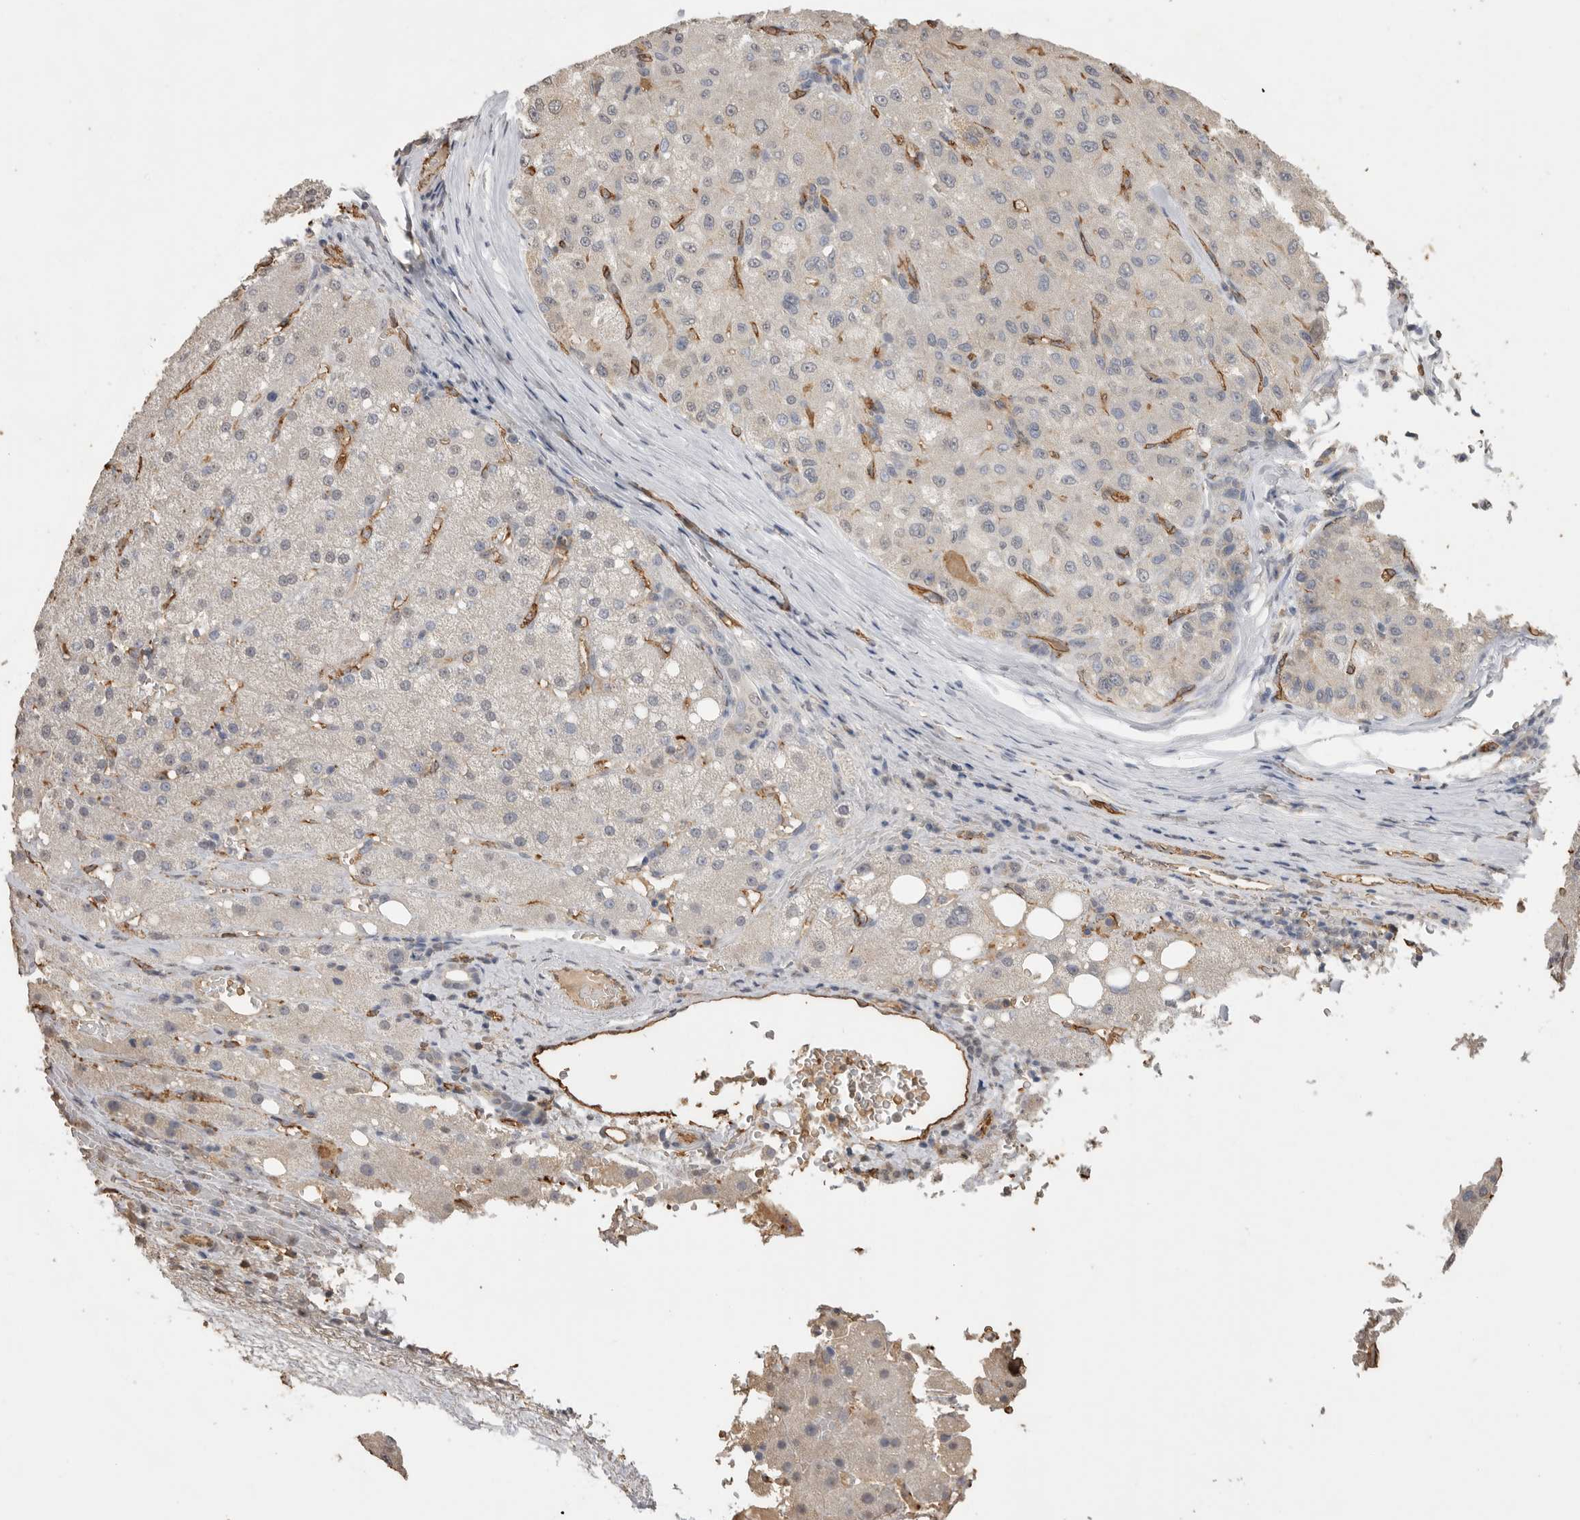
{"staining": {"intensity": "negative", "quantity": "none", "location": "none"}, "tissue": "liver cancer", "cell_type": "Tumor cells", "image_type": "cancer", "snomed": [{"axis": "morphology", "description": "Carcinoma, Hepatocellular, NOS"}, {"axis": "topography", "description": "Liver"}], "caption": "This histopathology image is of liver hepatocellular carcinoma stained with IHC to label a protein in brown with the nuclei are counter-stained blue. There is no staining in tumor cells. Brightfield microscopy of immunohistochemistry (IHC) stained with DAB (brown) and hematoxylin (blue), captured at high magnification.", "gene": "IL27", "patient": {"sex": "male", "age": 80}}